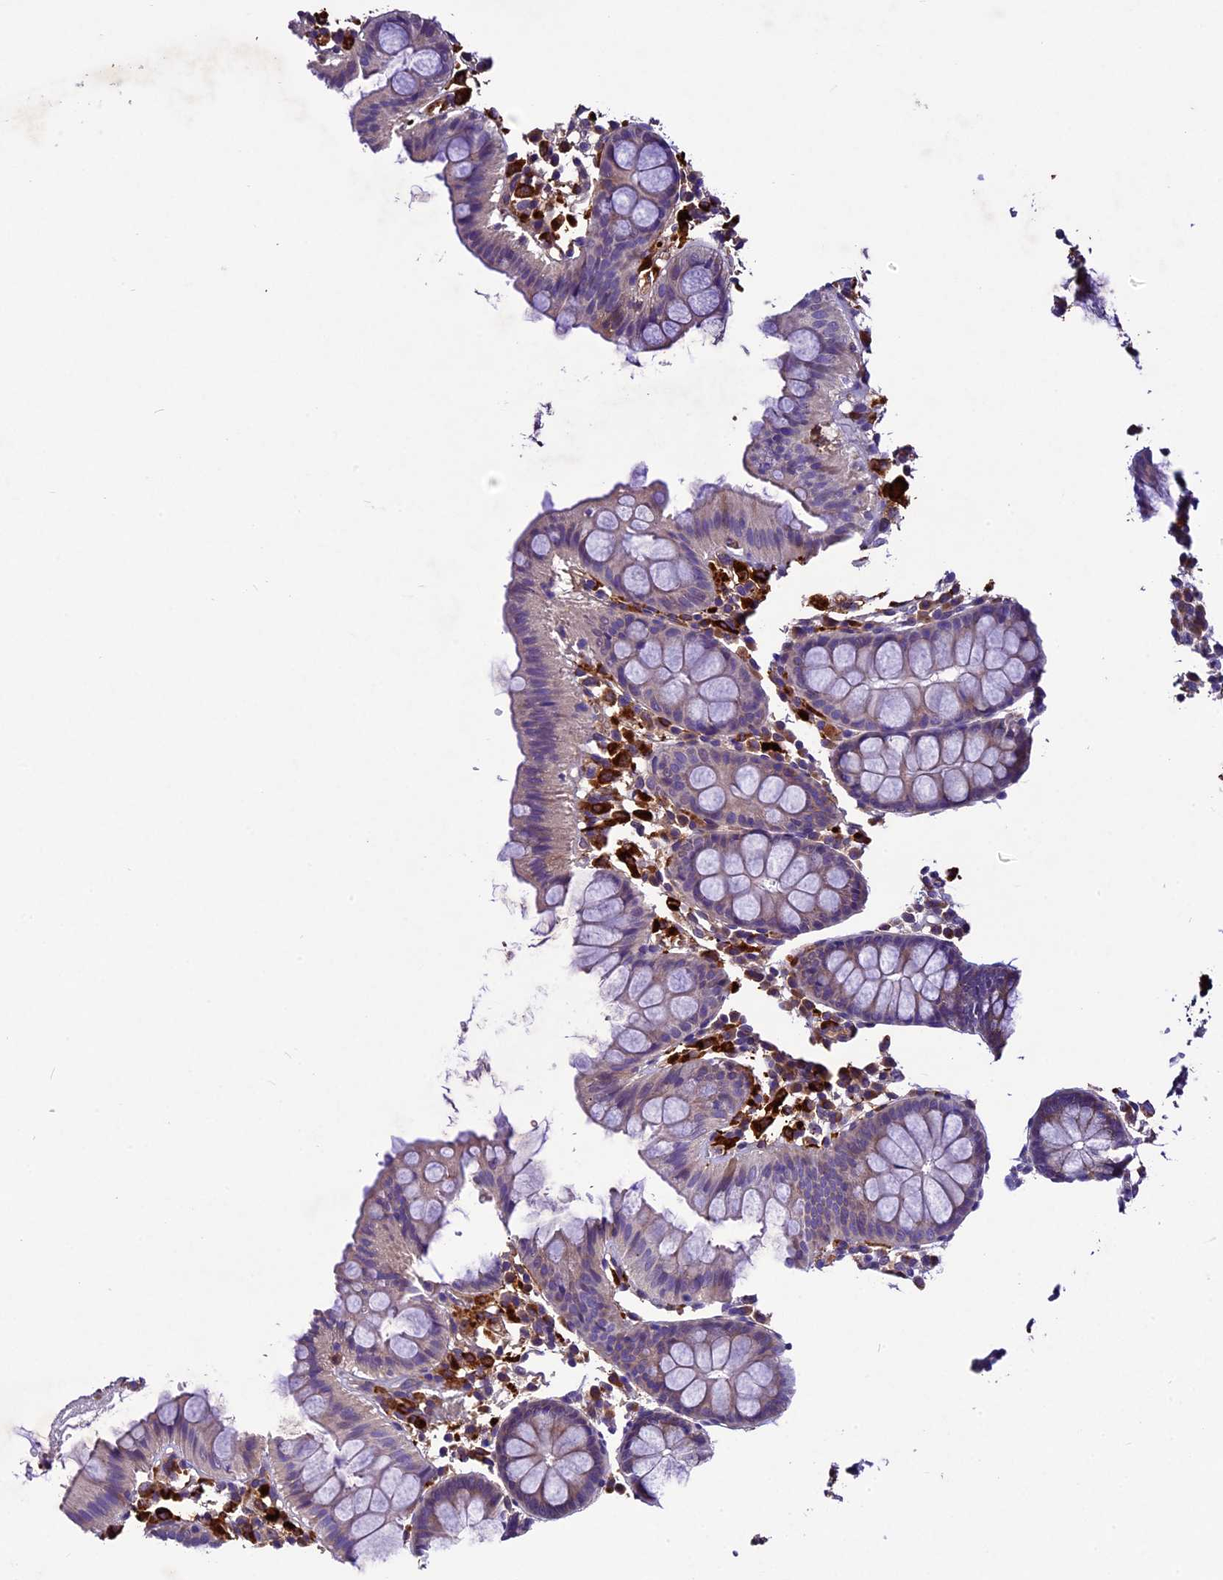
{"staining": {"intensity": "weak", "quantity": "25%-75%", "location": "cytoplasmic/membranous"}, "tissue": "colon", "cell_type": "Endothelial cells", "image_type": "normal", "snomed": [{"axis": "morphology", "description": "Normal tissue, NOS"}, {"axis": "topography", "description": "Colon"}], "caption": "Colon stained for a protein demonstrates weak cytoplasmic/membranous positivity in endothelial cells. Nuclei are stained in blue.", "gene": "CILP2", "patient": {"sex": "male", "age": 75}}